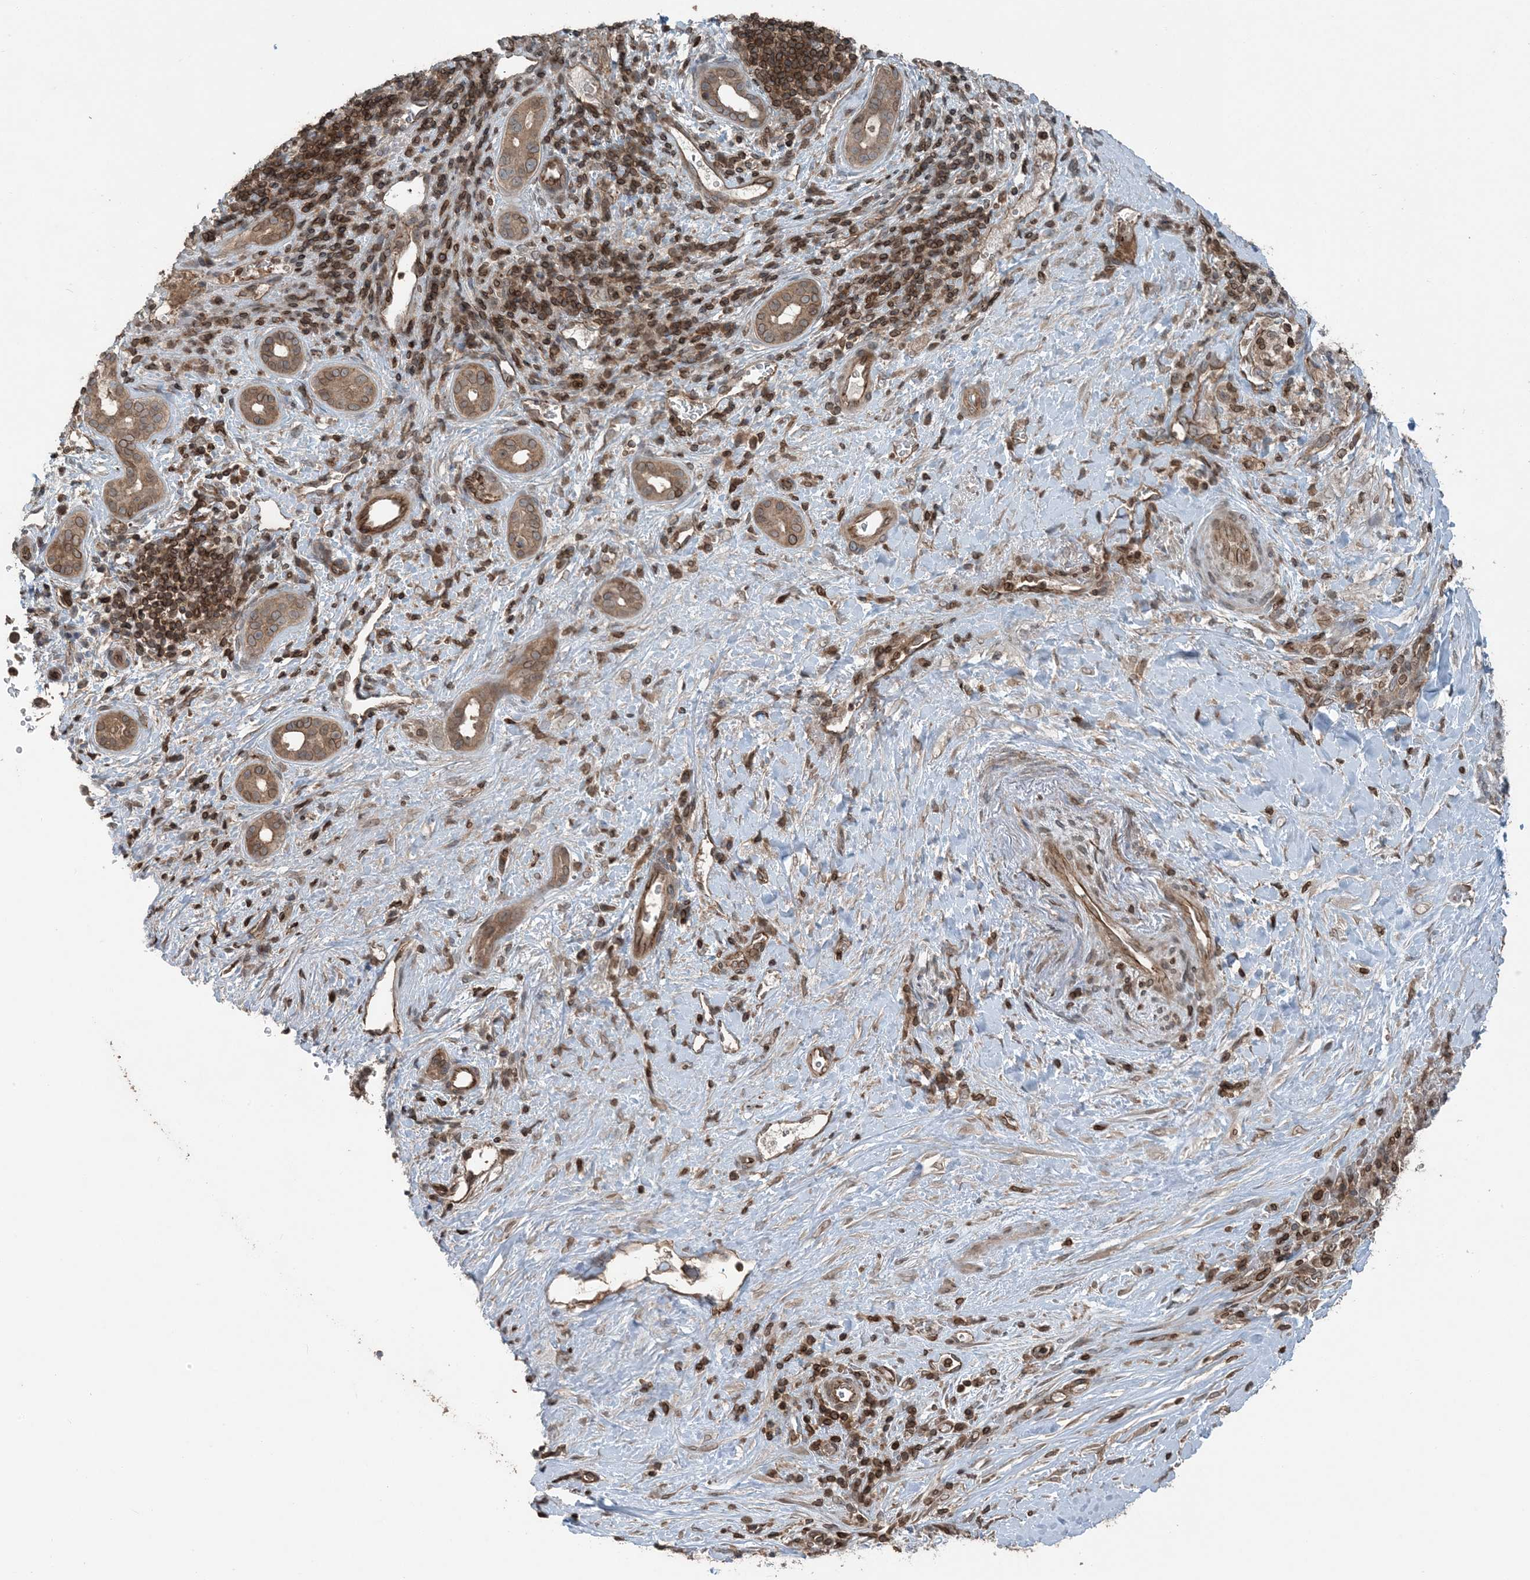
{"staining": {"intensity": "moderate", "quantity": ">75%", "location": "cytoplasmic/membranous,nuclear"}, "tissue": "liver cancer", "cell_type": "Tumor cells", "image_type": "cancer", "snomed": [{"axis": "morphology", "description": "Cholangiocarcinoma"}, {"axis": "topography", "description": "Liver"}], "caption": "High-magnification brightfield microscopy of cholangiocarcinoma (liver) stained with DAB (brown) and counterstained with hematoxylin (blue). tumor cells exhibit moderate cytoplasmic/membranous and nuclear expression is appreciated in about>75% of cells.", "gene": "ZFAND2B", "patient": {"sex": "female", "age": 75}}